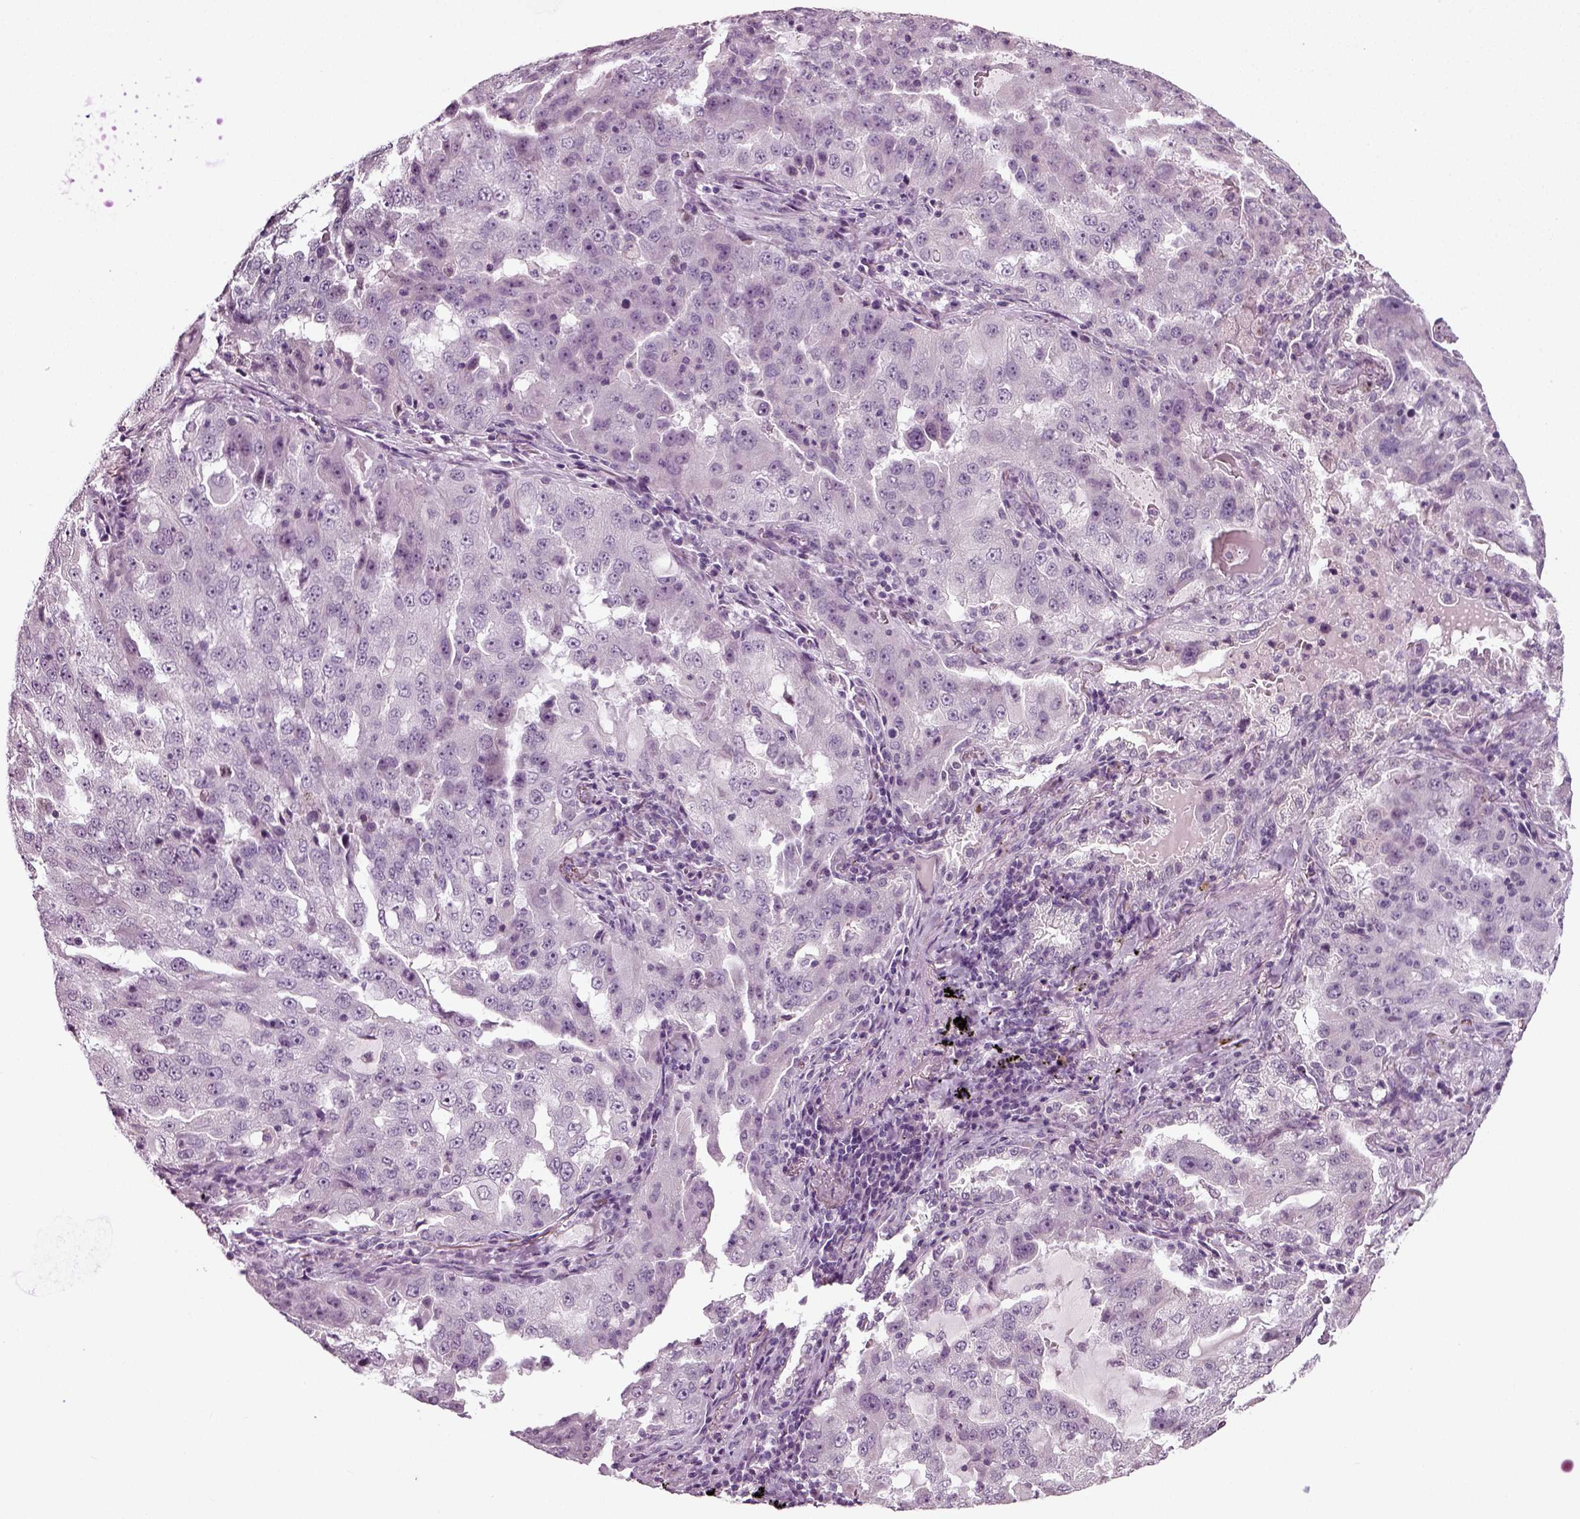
{"staining": {"intensity": "negative", "quantity": "none", "location": "none"}, "tissue": "lung cancer", "cell_type": "Tumor cells", "image_type": "cancer", "snomed": [{"axis": "morphology", "description": "Adenocarcinoma, NOS"}, {"axis": "topography", "description": "Lung"}], "caption": "Immunohistochemical staining of human lung cancer (adenocarcinoma) reveals no significant expression in tumor cells. (Brightfield microscopy of DAB (3,3'-diaminobenzidine) immunohistochemistry (IHC) at high magnification).", "gene": "SYNGAP1", "patient": {"sex": "female", "age": 61}}